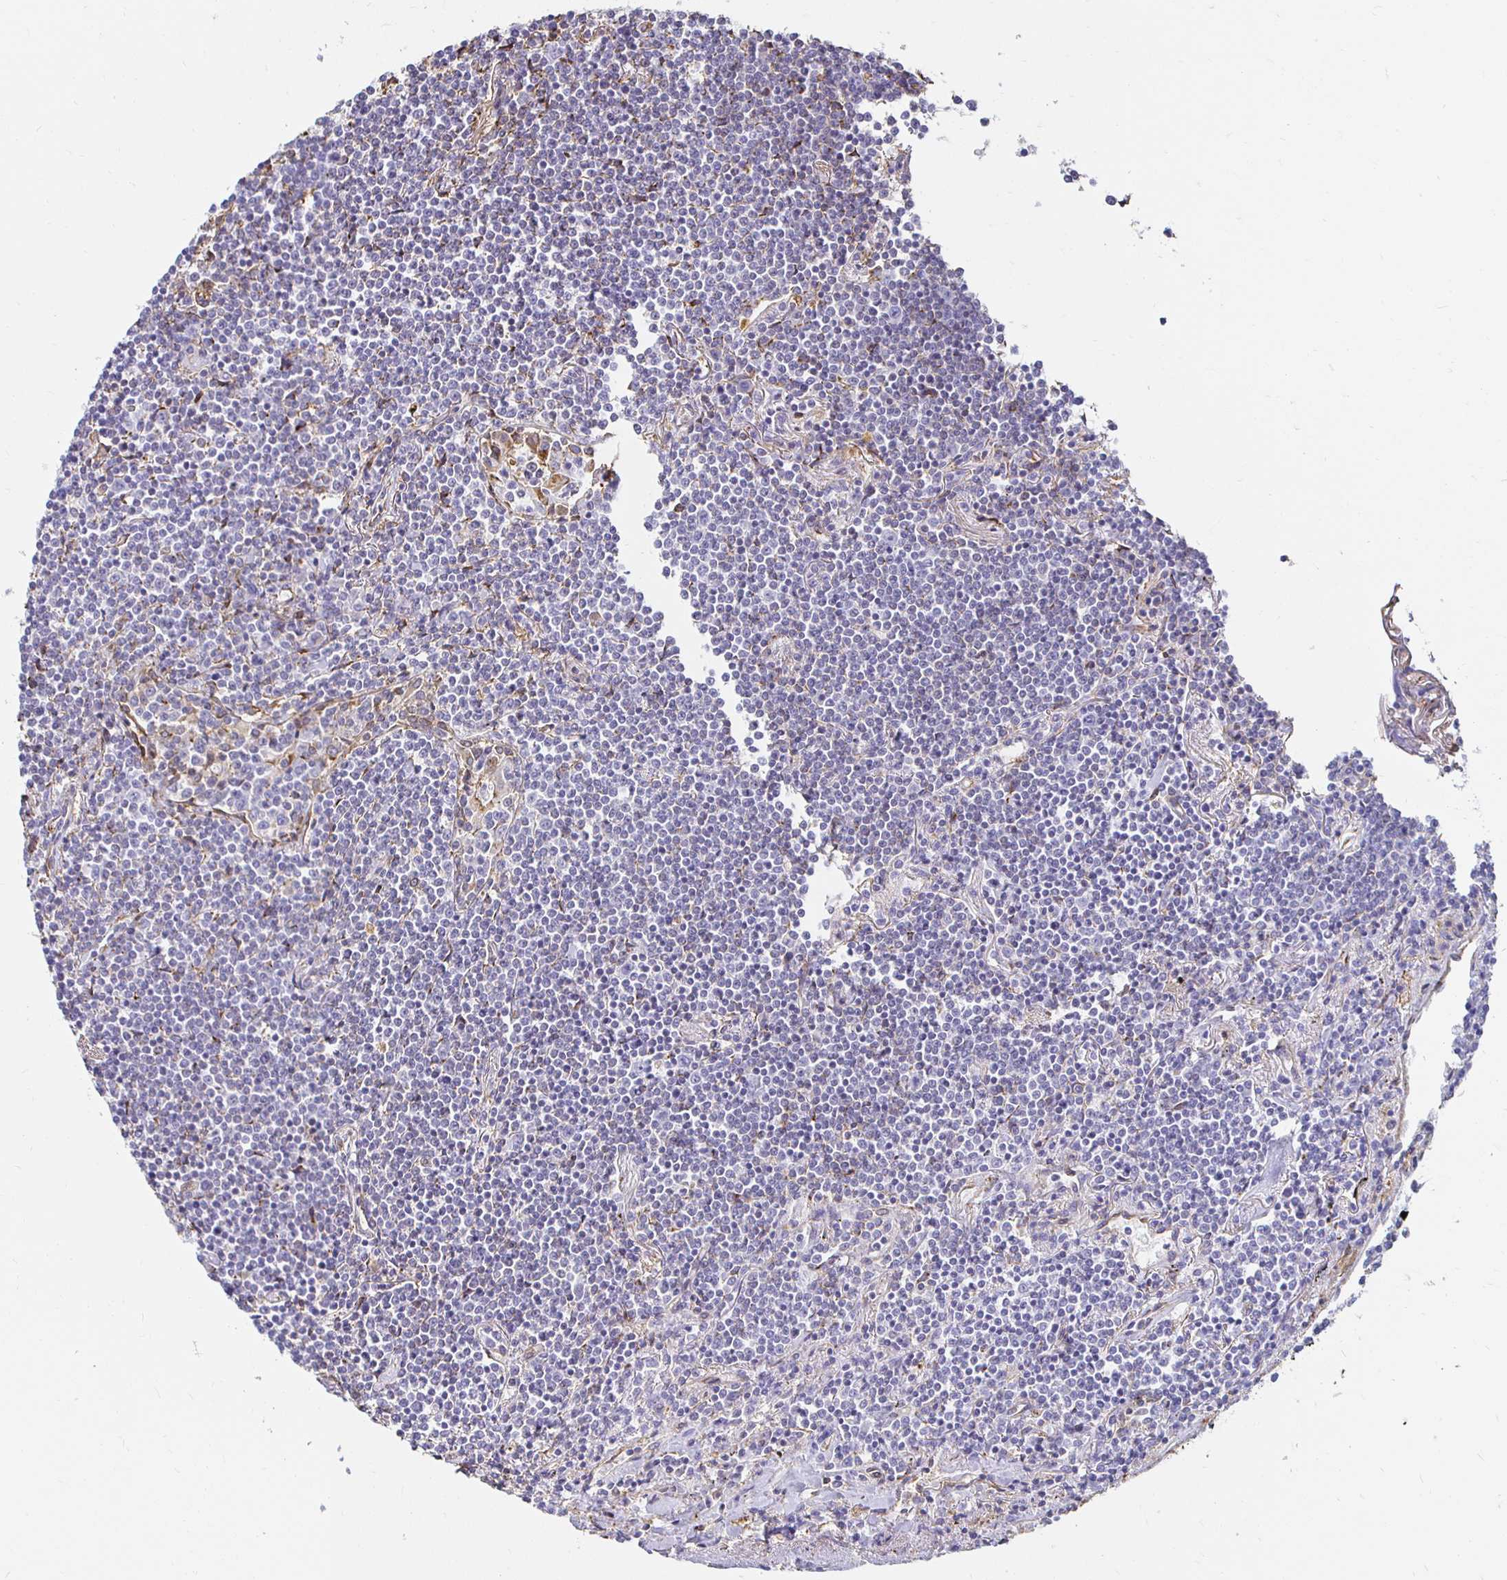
{"staining": {"intensity": "negative", "quantity": "none", "location": "none"}, "tissue": "lymphoma", "cell_type": "Tumor cells", "image_type": "cancer", "snomed": [{"axis": "morphology", "description": "Malignant lymphoma, non-Hodgkin's type, Low grade"}, {"axis": "topography", "description": "Lung"}], "caption": "Protein analysis of lymphoma demonstrates no significant positivity in tumor cells. Brightfield microscopy of immunohistochemistry stained with DAB (brown) and hematoxylin (blue), captured at high magnification.", "gene": "TAS1R3", "patient": {"sex": "female", "age": 71}}